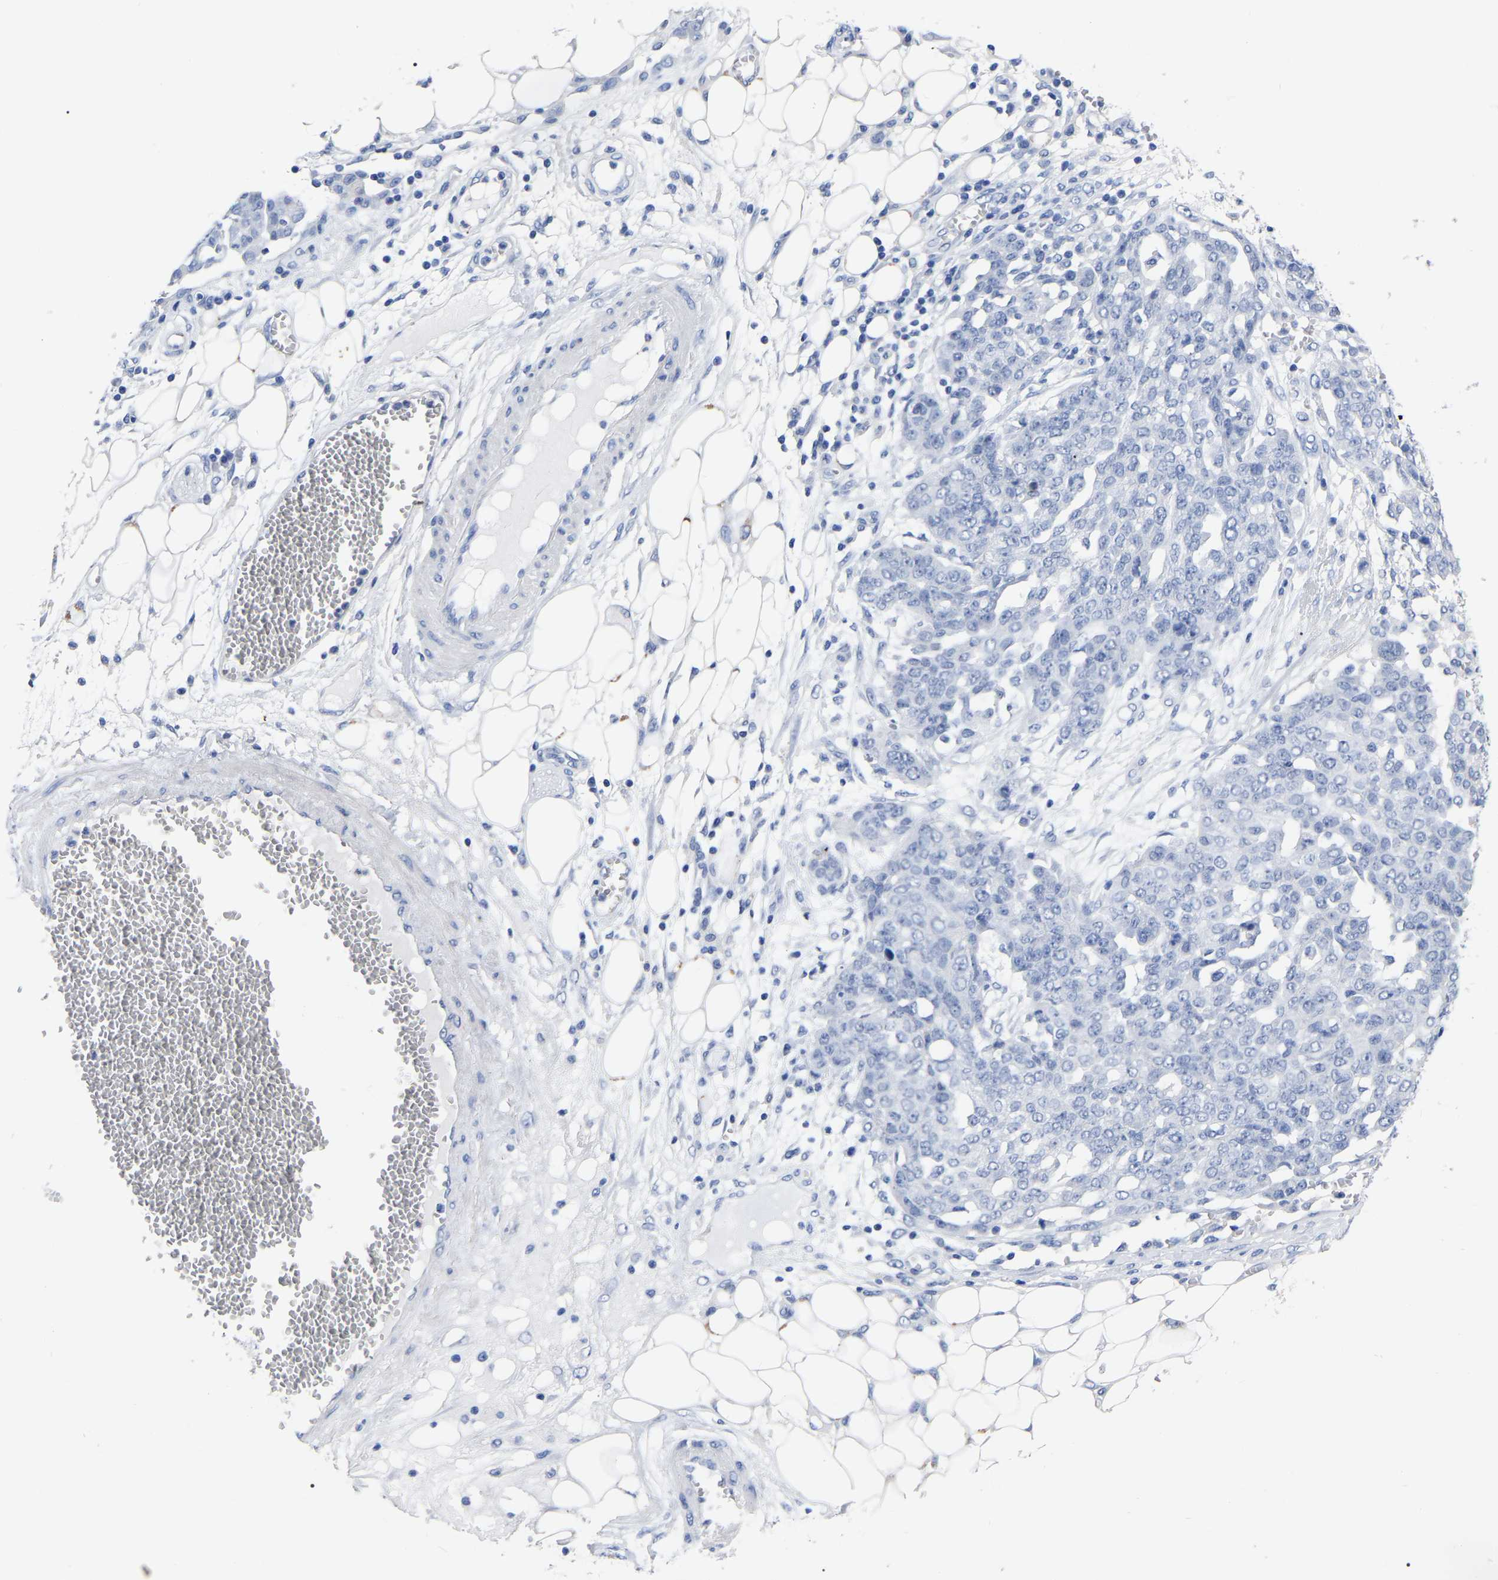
{"staining": {"intensity": "negative", "quantity": "none", "location": "none"}, "tissue": "ovarian cancer", "cell_type": "Tumor cells", "image_type": "cancer", "snomed": [{"axis": "morphology", "description": "Cystadenocarcinoma, serous, NOS"}, {"axis": "topography", "description": "Soft tissue"}, {"axis": "topography", "description": "Ovary"}], "caption": "Immunohistochemical staining of human ovarian serous cystadenocarcinoma reveals no significant staining in tumor cells.", "gene": "ANXA13", "patient": {"sex": "female", "age": 57}}